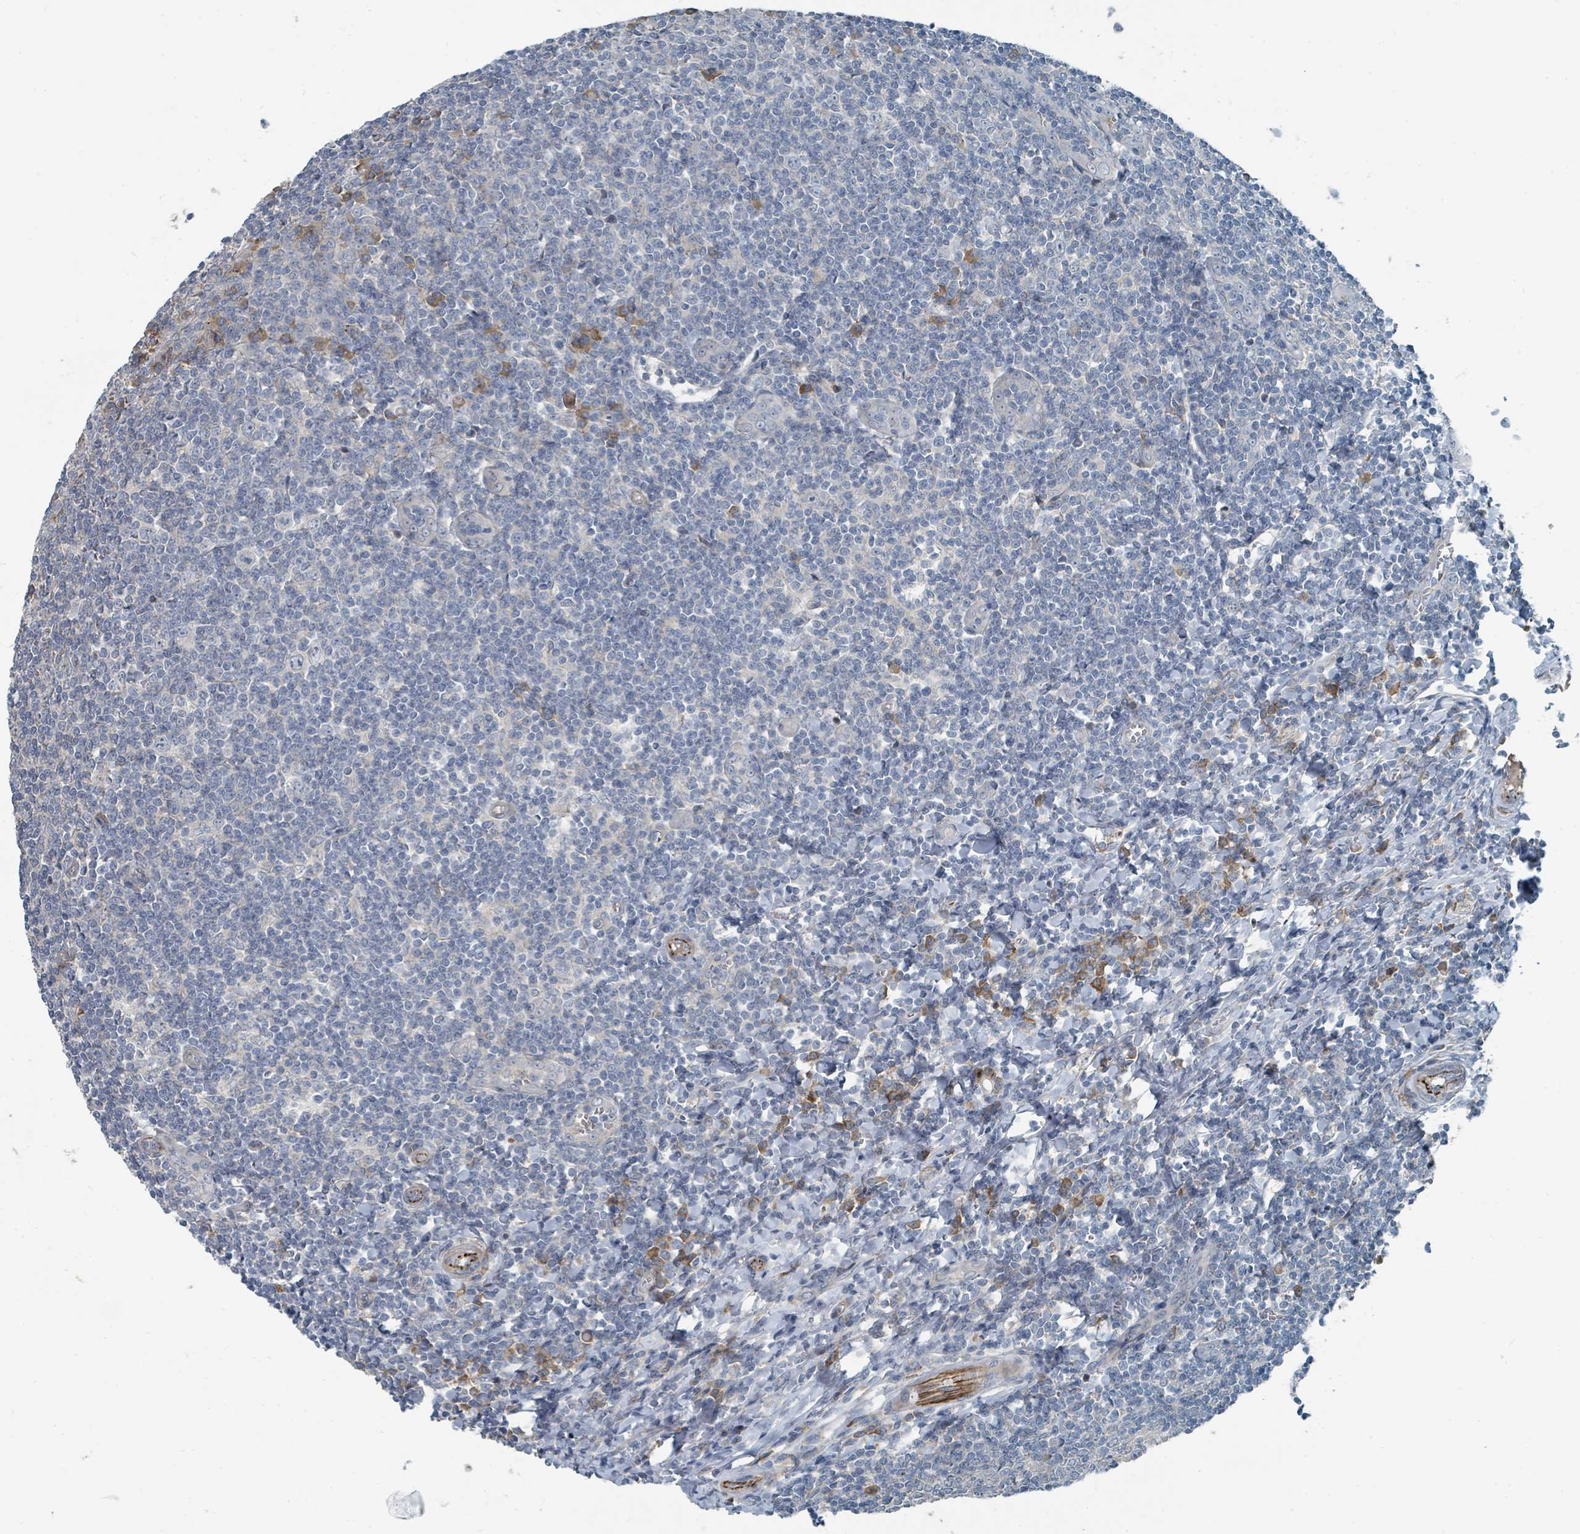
{"staining": {"intensity": "strong", "quantity": "<25%", "location": "cytoplasmic/membranous"}, "tissue": "tonsil", "cell_type": "Germinal center cells", "image_type": "normal", "snomed": [{"axis": "morphology", "description": "Normal tissue, NOS"}, {"axis": "topography", "description": "Tonsil"}], "caption": "Immunohistochemistry histopathology image of benign tonsil: tonsil stained using immunohistochemistry (IHC) shows medium levels of strong protein expression localized specifically in the cytoplasmic/membranous of germinal center cells, appearing as a cytoplasmic/membranous brown color.", "gene": "SLC44A5", "patient": {"sex": "male", "age": 27}}